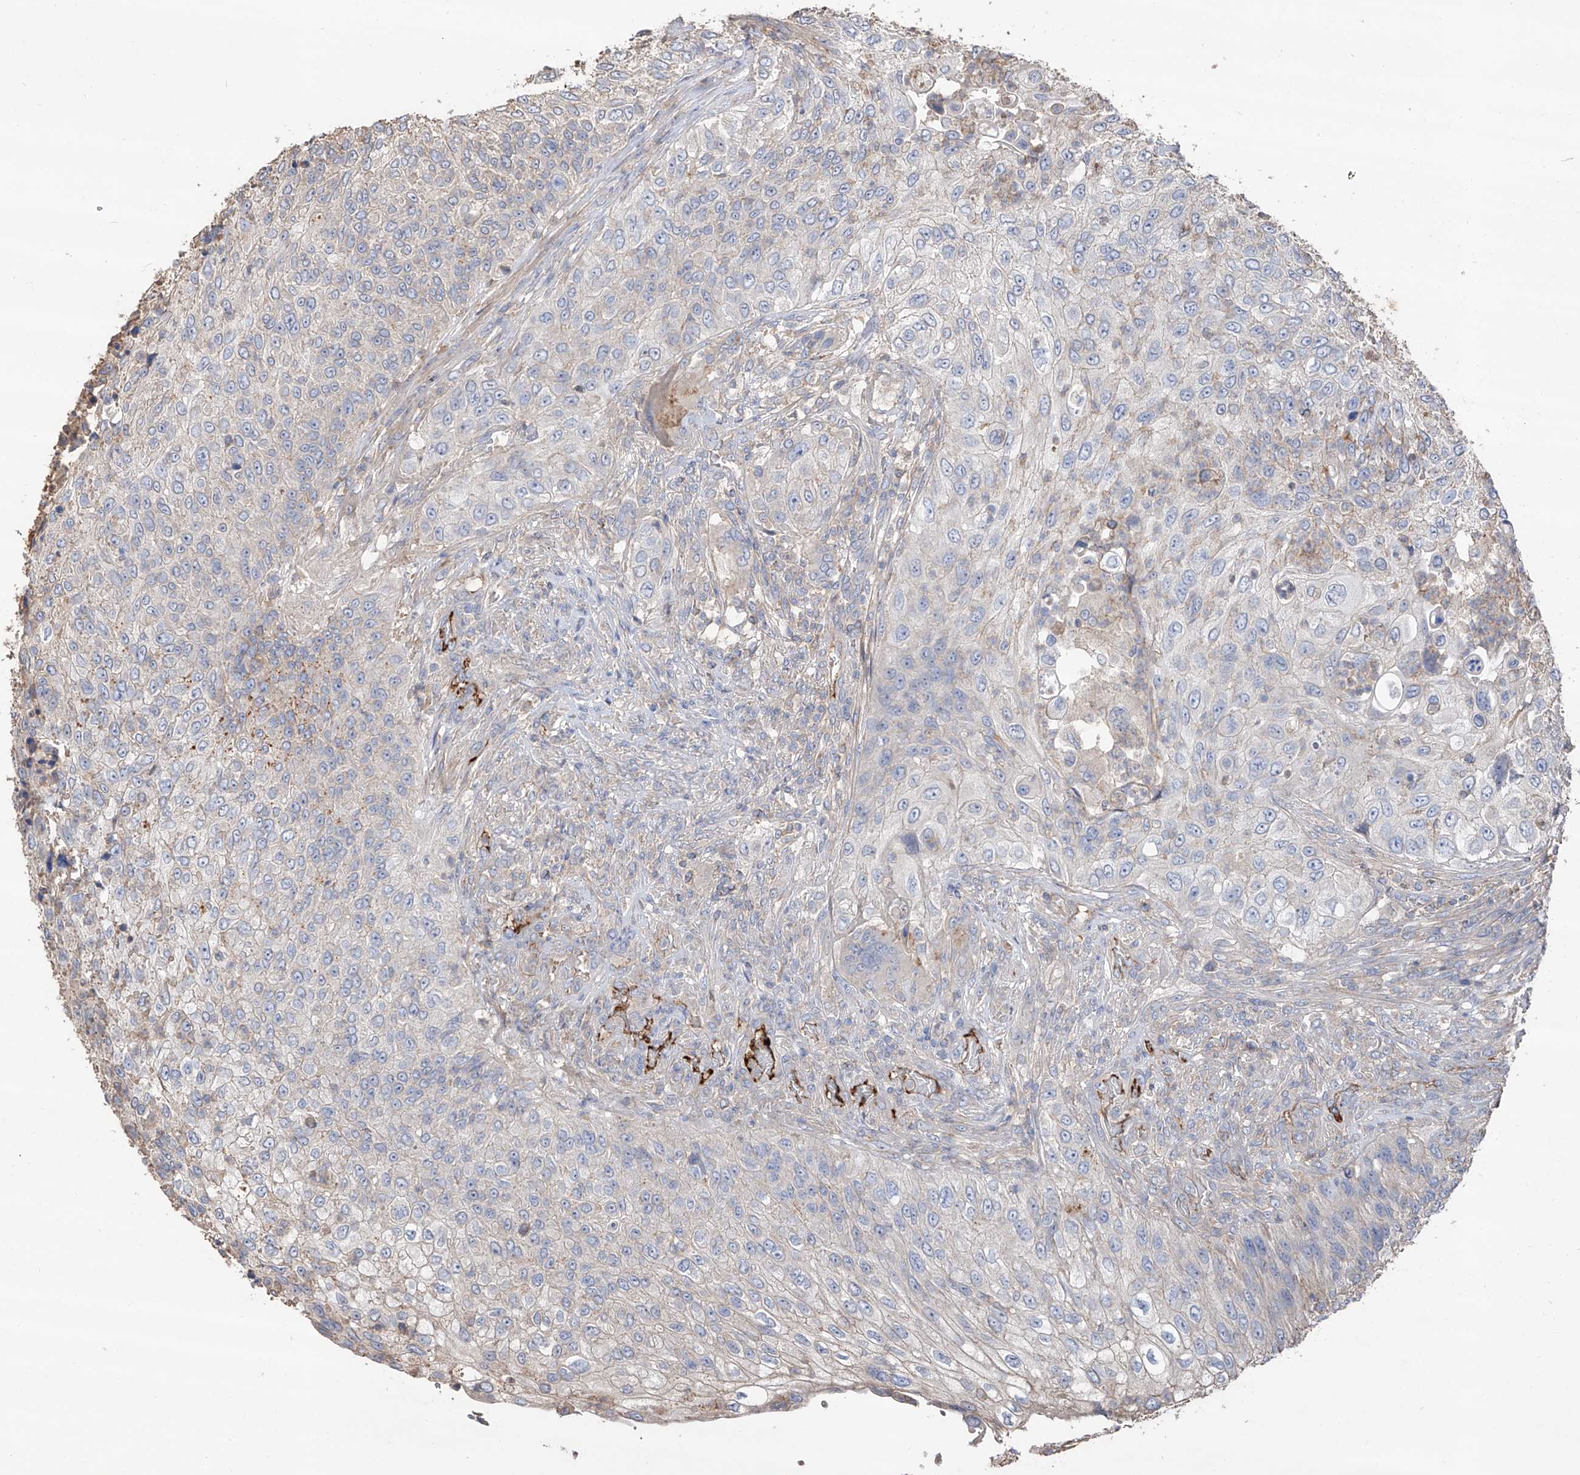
{"staining": {"intensity": "negative", "quantity": "none", "location": "none"}, "tissue": "urothelial cancer", "cell_type": "Tumor cells", "image_type": "cancer", "snomed": [{"axis": "morphology", "description": "Urothelial carcinoma, High grade"}, {"axis": "topography", "description": "Urinary bladder"}], "caption": "Immunohistochemistry (IHC) photomicrograph of urothelial cancer stained for a protein (brown), which demonstrates no positivity in tumor cells.", "gene": "EDN1", "patient": {"sex": "female", "age": 60}}